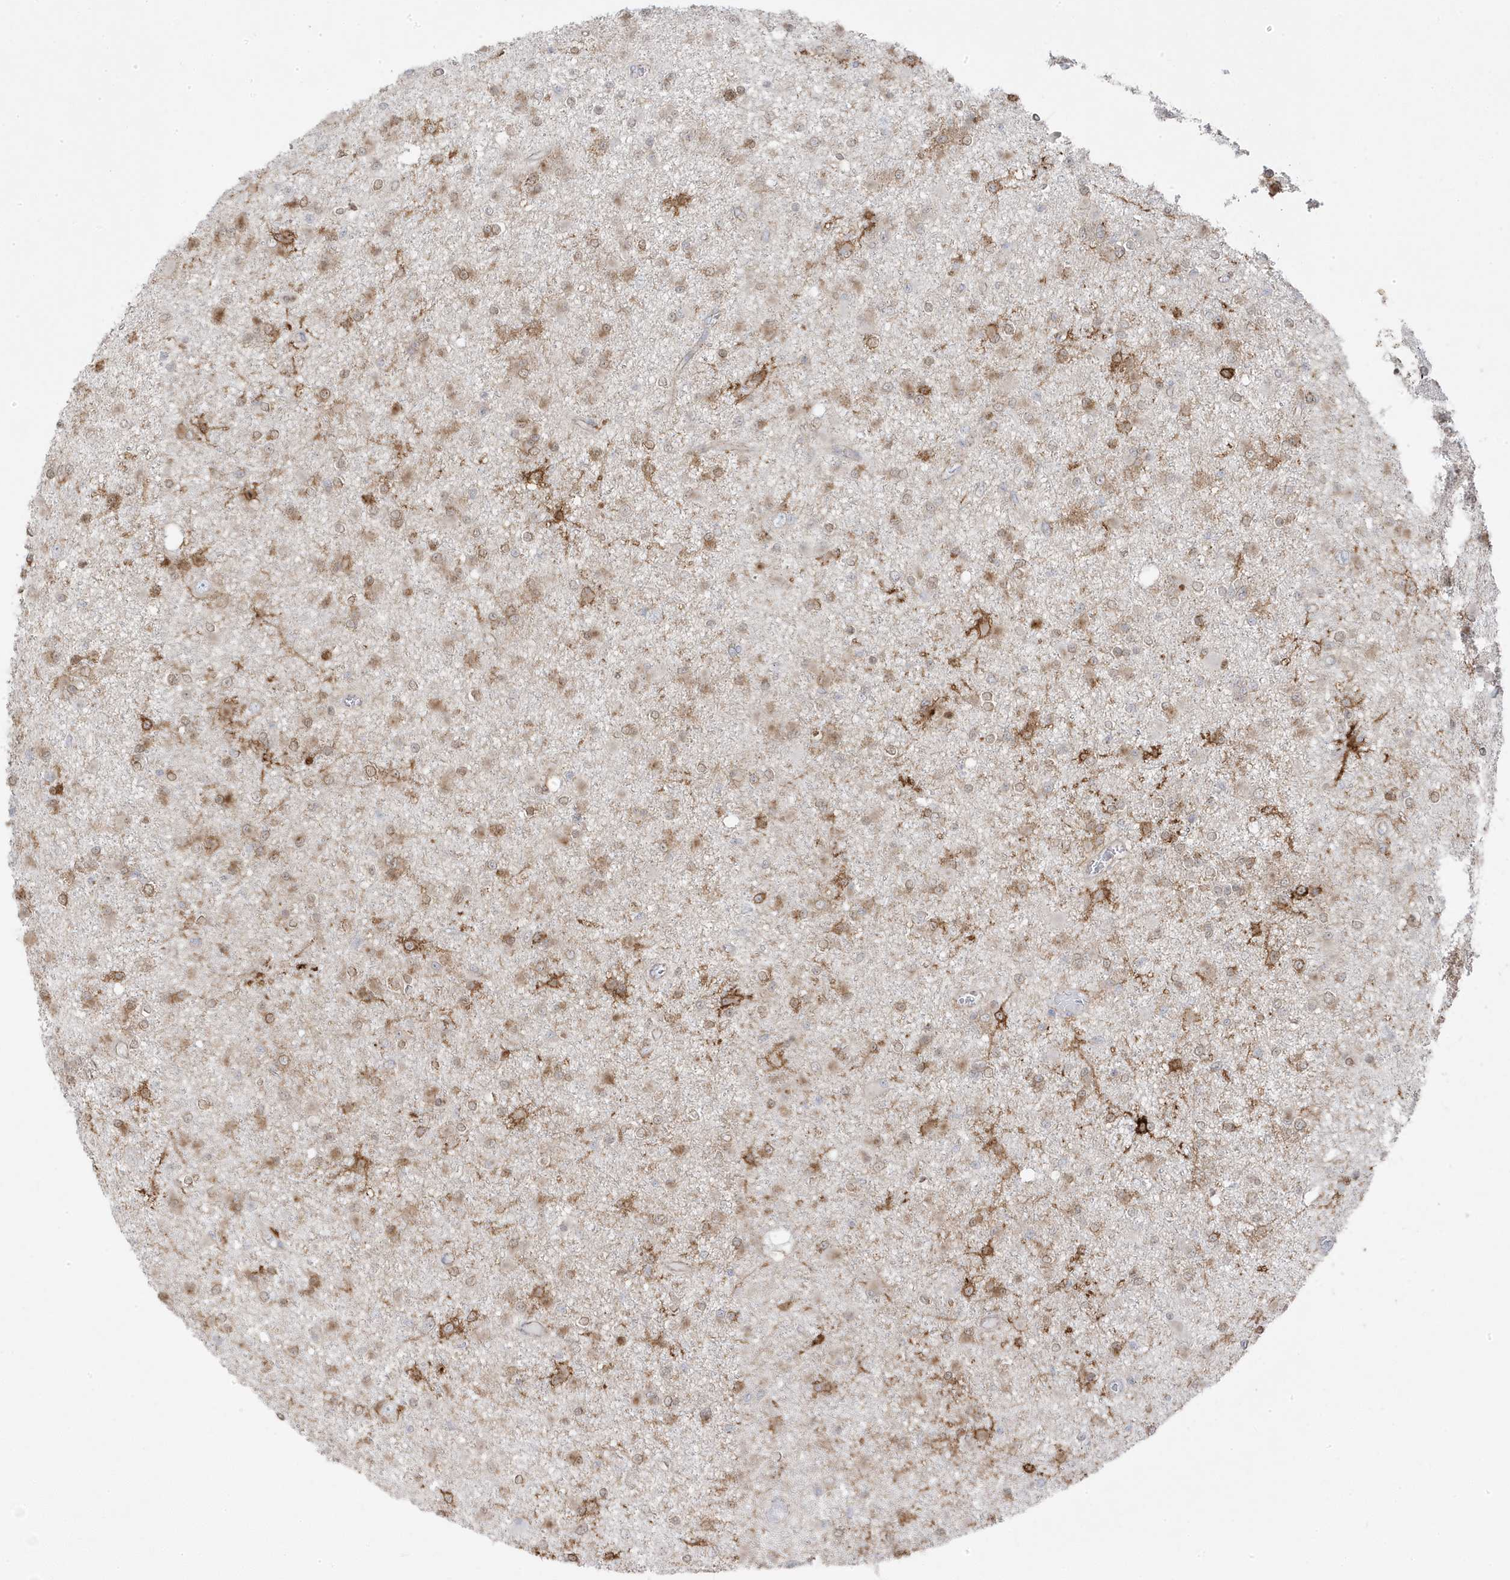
{"staining": {"intensity": "weak", "quantity": "25%-75%", "location": "cytoplasmic/membranous"}, "tissue": "glioma", "cell_type": "Tumor cells", "image_type": "cancer", "snomed": [{"axis": "morphology", "description": "Glioma, malignant, Low grade"}, {"axis": "topography", "description": "Brain"}], "caption": "IHC photomicrograph of glioma stained for a protein (brown), which displays low levels of weak cytoplasmic/membranous positivity in about 25%-75% of tumor cells.", "gene": "ZNF654", "patient": {"sex": "female", "age": 22}}